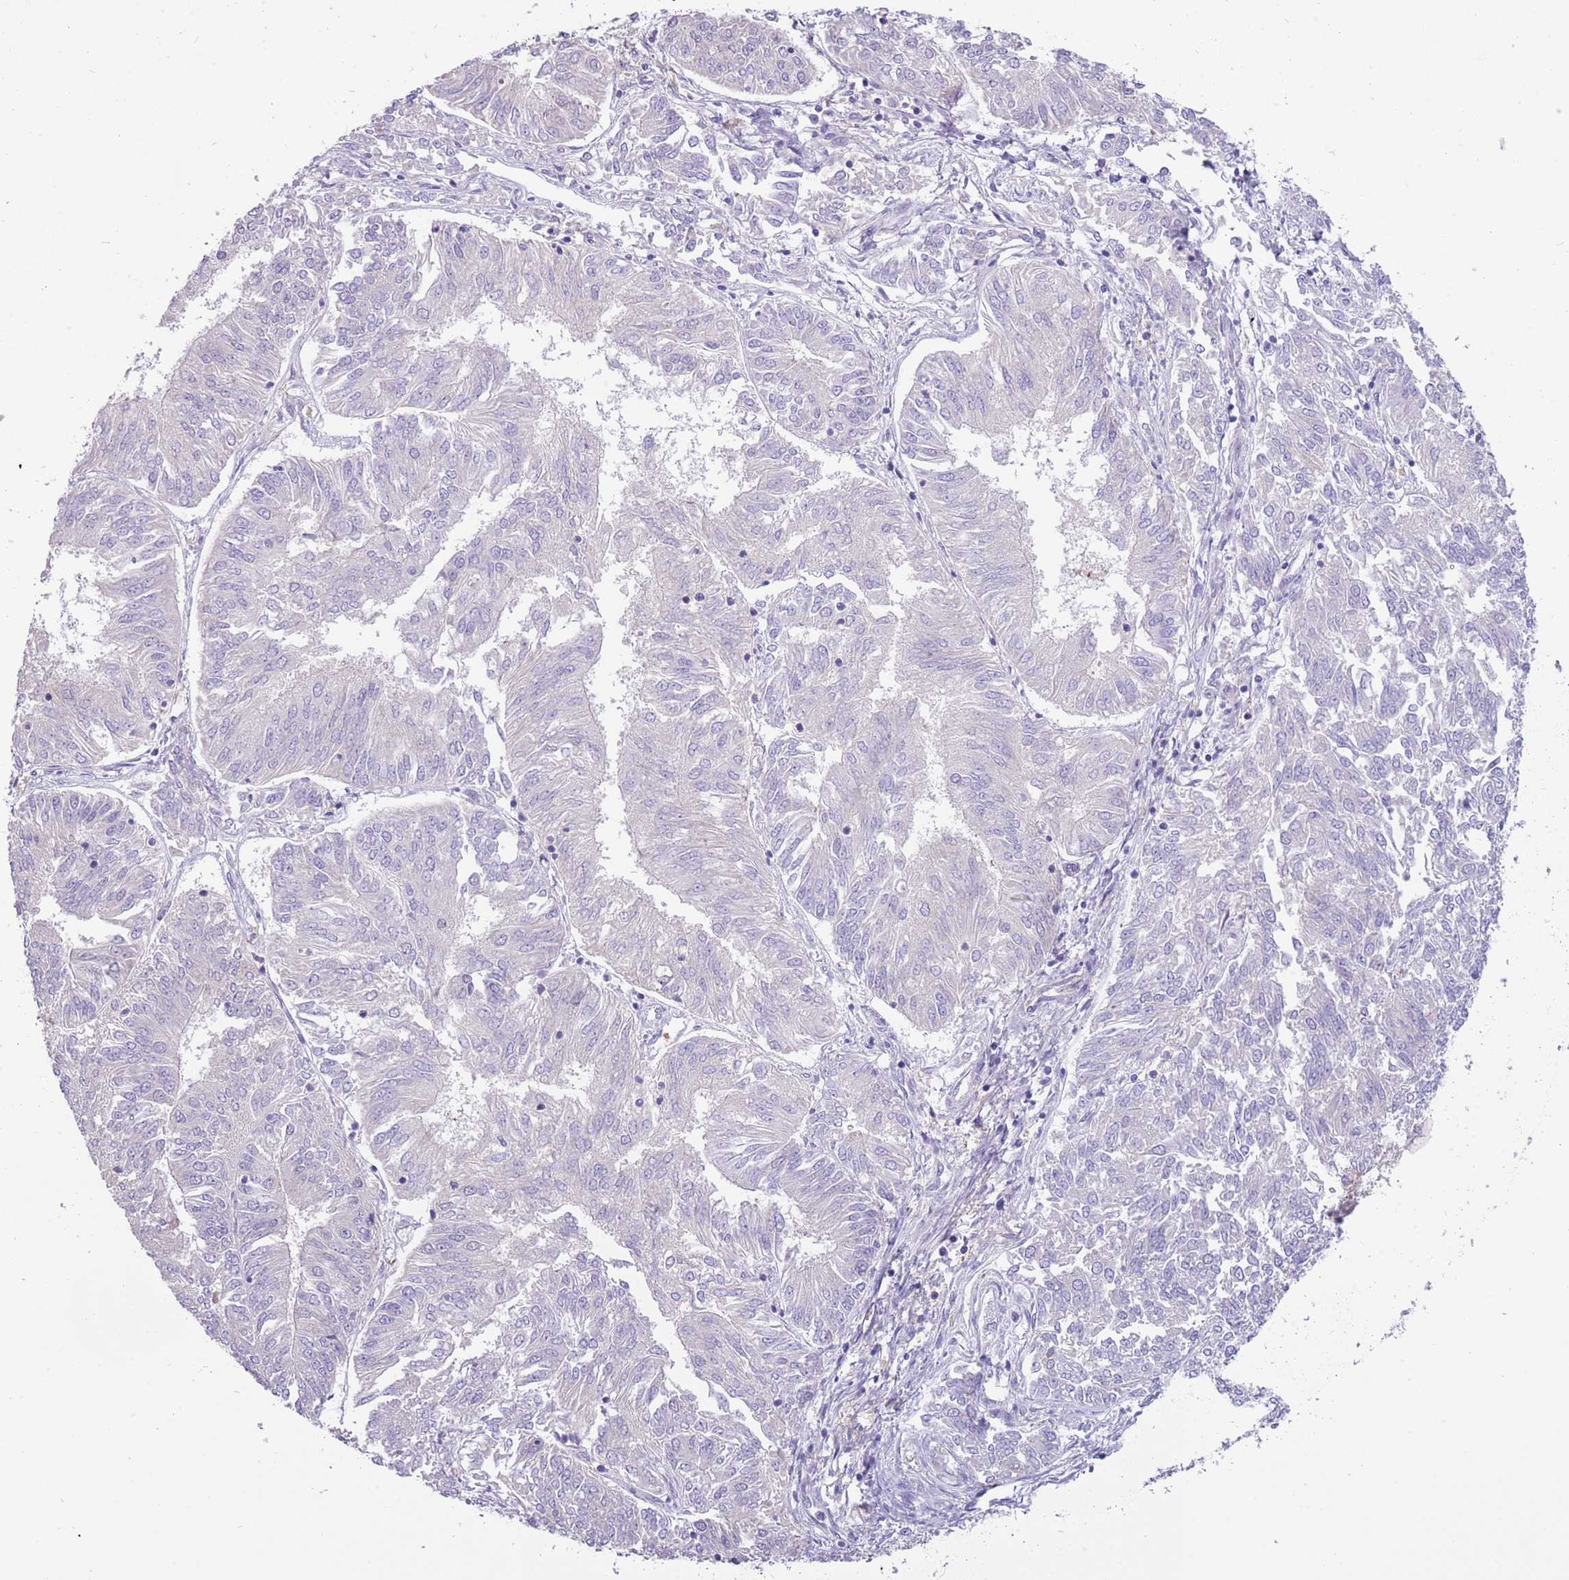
{"staining": {"intensity": "negative", "quantity": "none", "location": "none"}, "tissue": "endometrial cancer", "cell_type": "Tumor cells", "image_type": "cancer", "snomed": [{"axis": "morphology", "description": "Adenocarcinoma, NOS"}, {"axis": "topography", "description": "Endometrium"}], "caption": "This is an immunohistochemistry micrograph of human adenocarcinoma (endometrial). There is no expression in tumor cells.", "gene": "CABYR", "patient": {"sex": "female", "age": 58}}